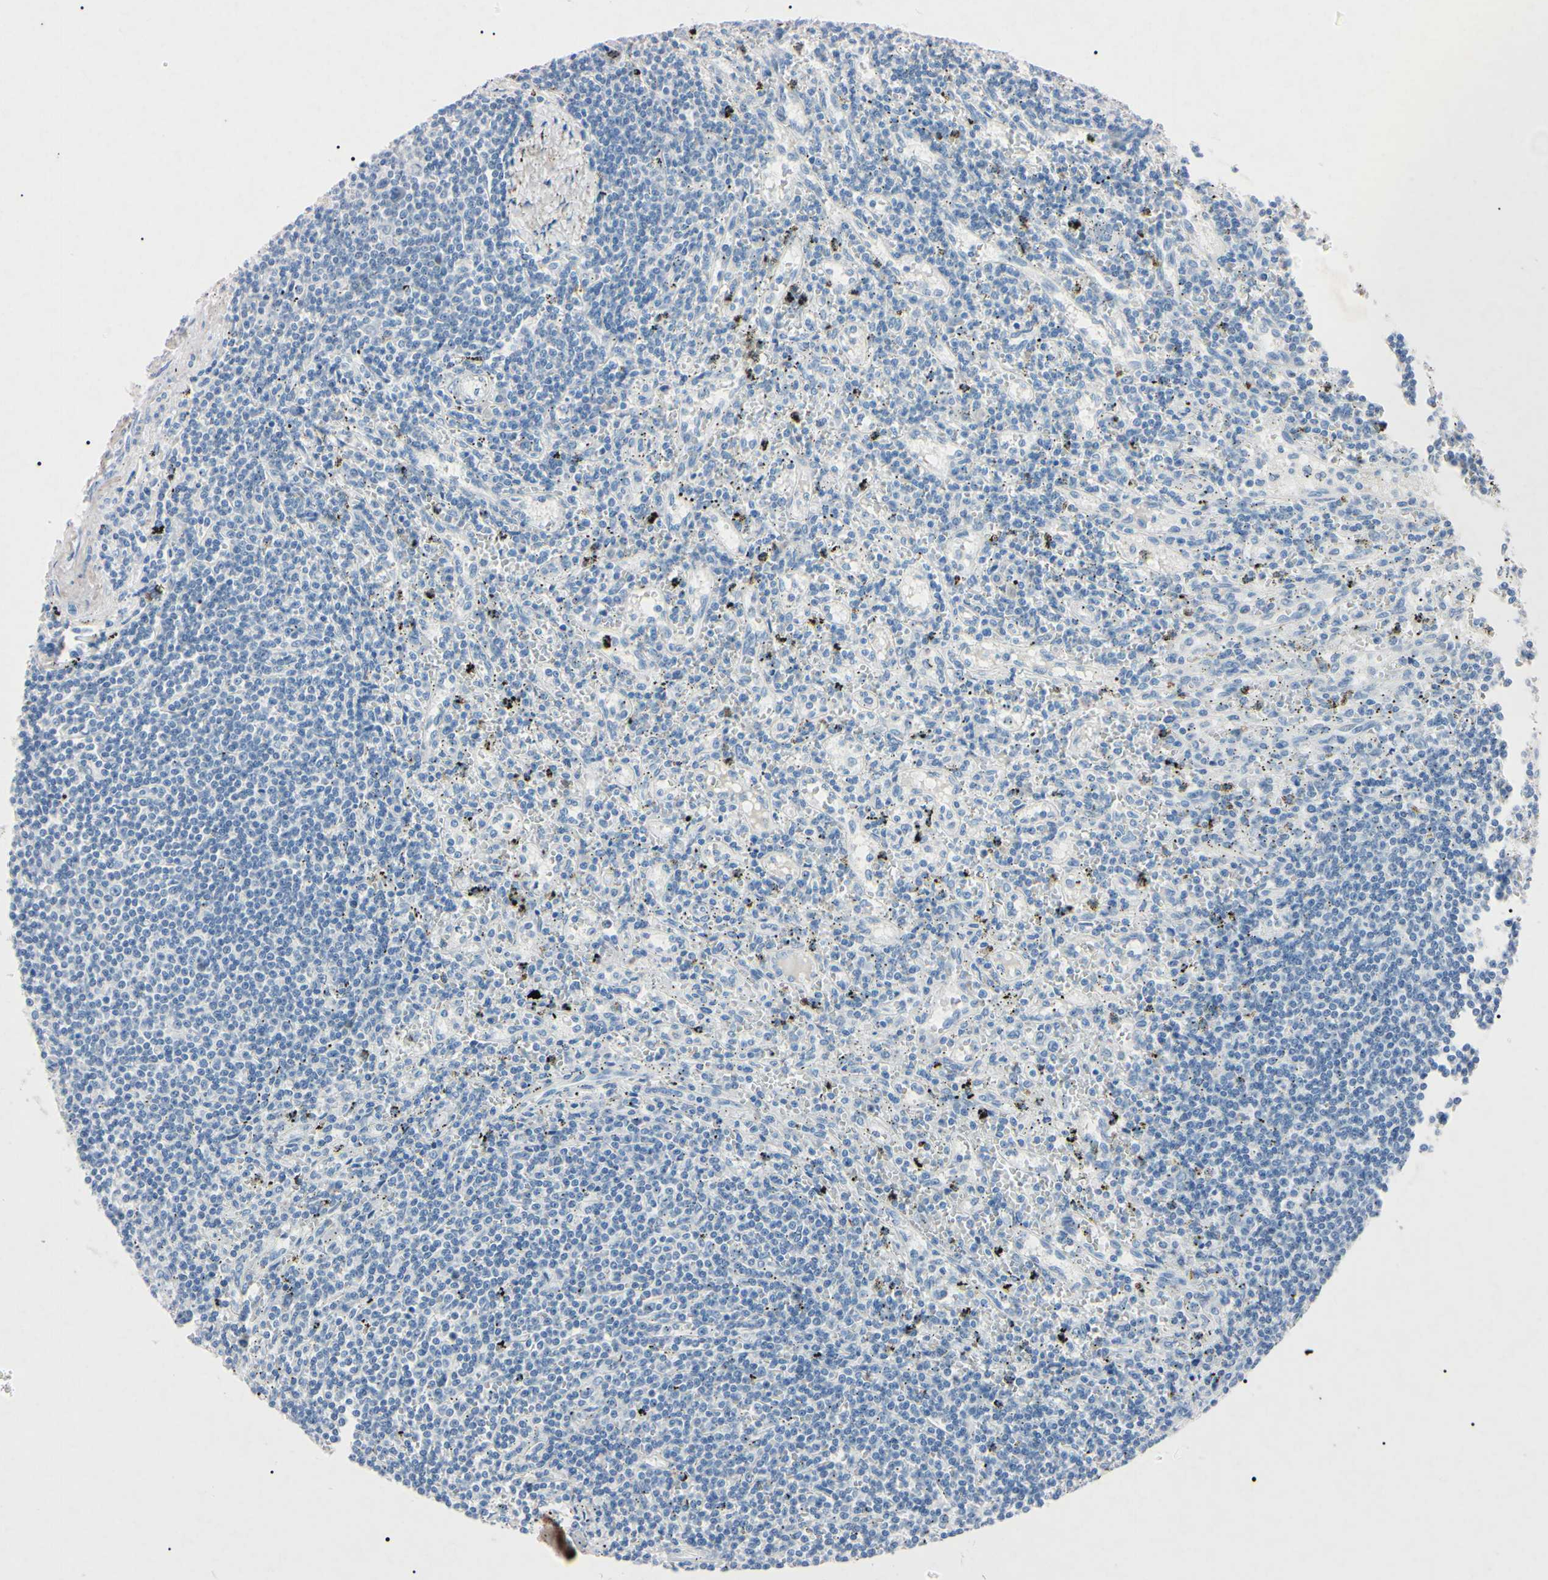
{"staining": {"intensity": "negative", "quantity": "none", "location": "none"}, "tissue": "lymphoma", "cell_type": "Tumor cells", "image_type": "cancer", "snomed": [{"axis": "morphology", "description": "Malignant lymphoma, non-Hodgkin's type, Low grade"}, {"axis": "topography", "description": "Spleen"}], "caption": "An immunohistochemistry (IHC) micrograph of malignant lymphoma, non-Hodgkin's type (low-grade) is shown. There is no staining in tumor cells of malignant lymphoma, non-Hodgkin's type (low-grade). (DAB IHC visualized using brightfield microscopy, high magnification).", "gene": "ELN", "patient": {"sex": "male", "age": 76}}